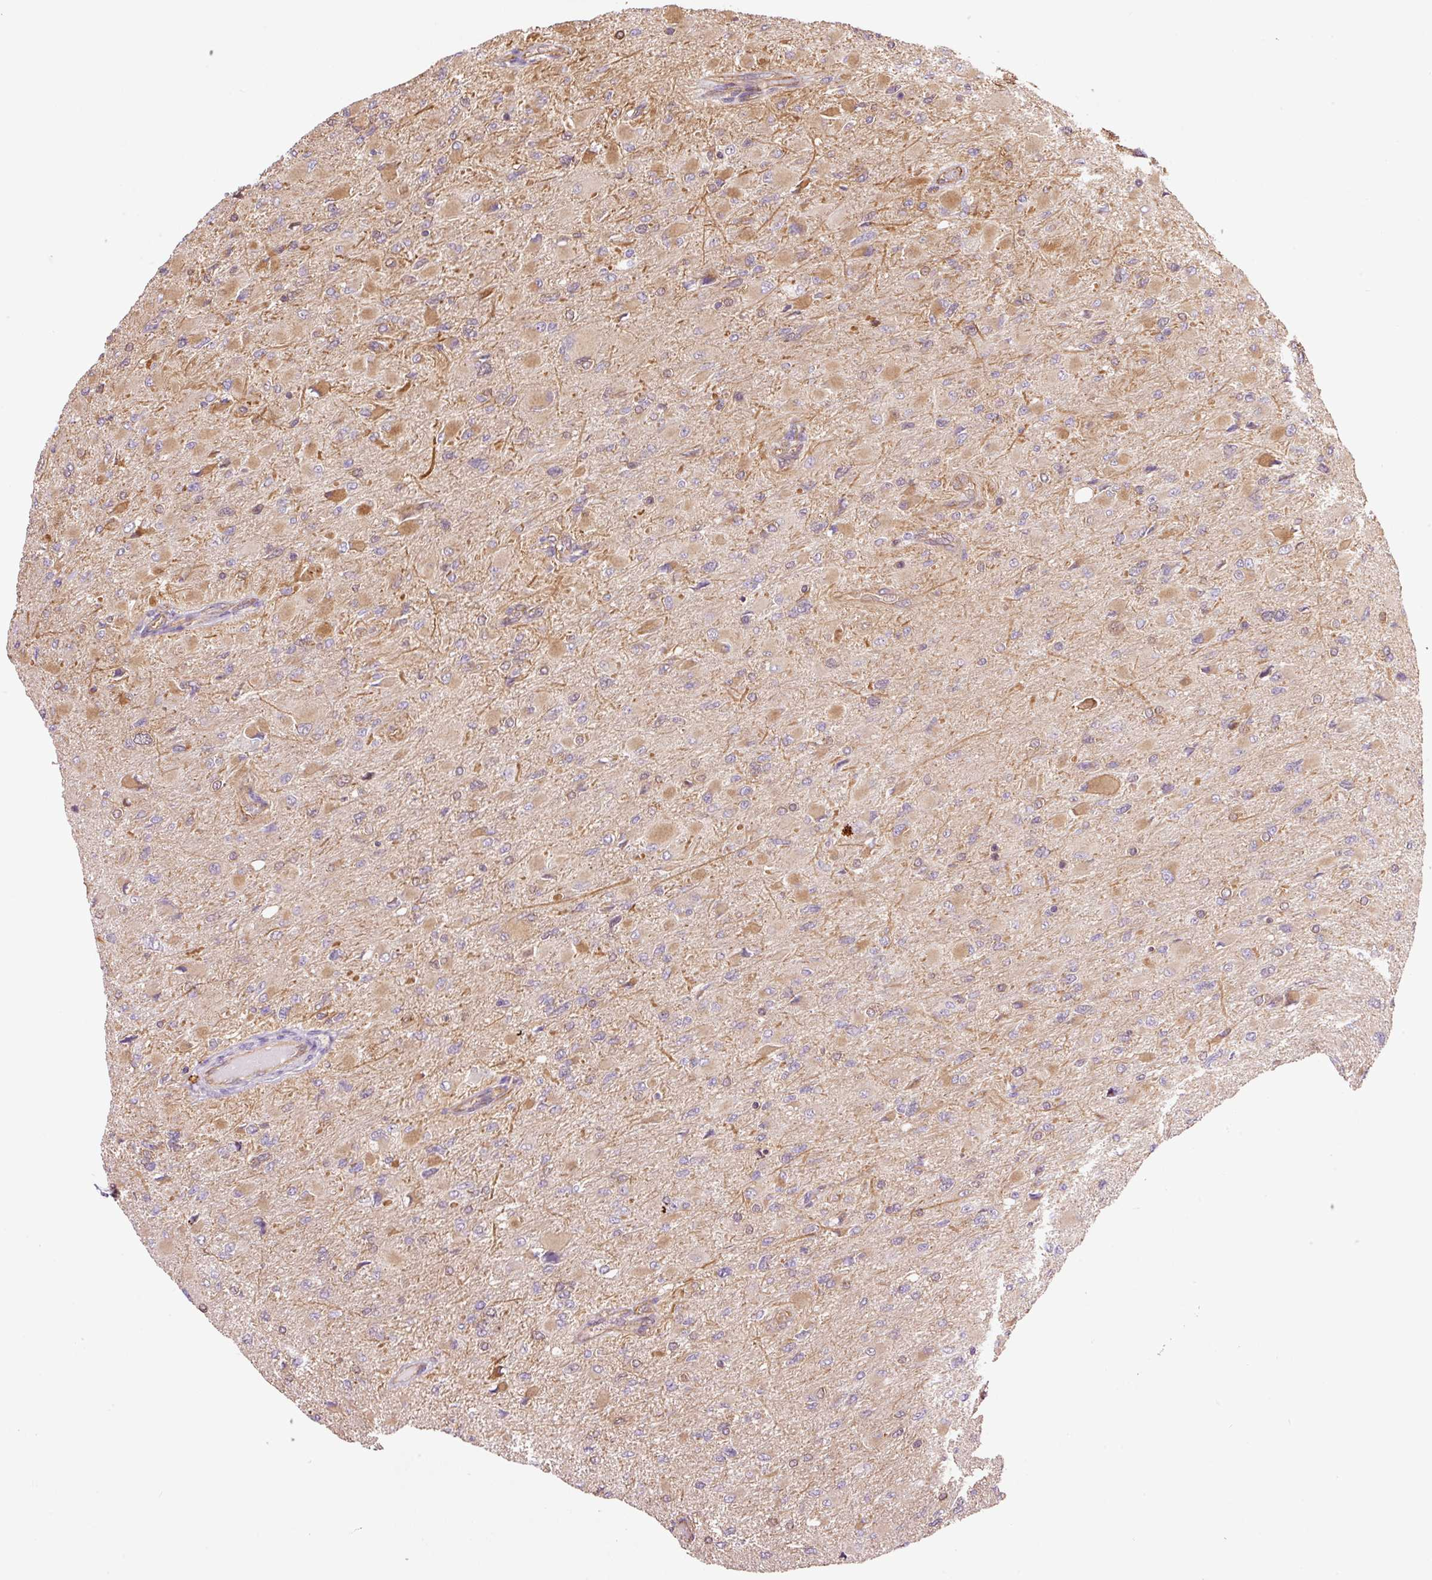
{"staining": {"intensity": "moderate", "quantity": "25%-75%", "location": "cytoplasmic/membranous"}, "tissue": "glioma", "cell_type": "Tumor cells", "image_type": "cancer", "snomed": [{"axis": "morphology", "description": "Glioma, malignant, High grade"}, {"axis": "topography", "description": "Cerebral cortex"}], "caption": "IHC photomicrograph of human glioma stained for a protein (brown), which shows medium levels of moderate cytoplasmic/membranous staining in approximately 25%-75% of tumor cells.", "gene": "PCK2", "patient": {"sex": "female", "age": 36}}